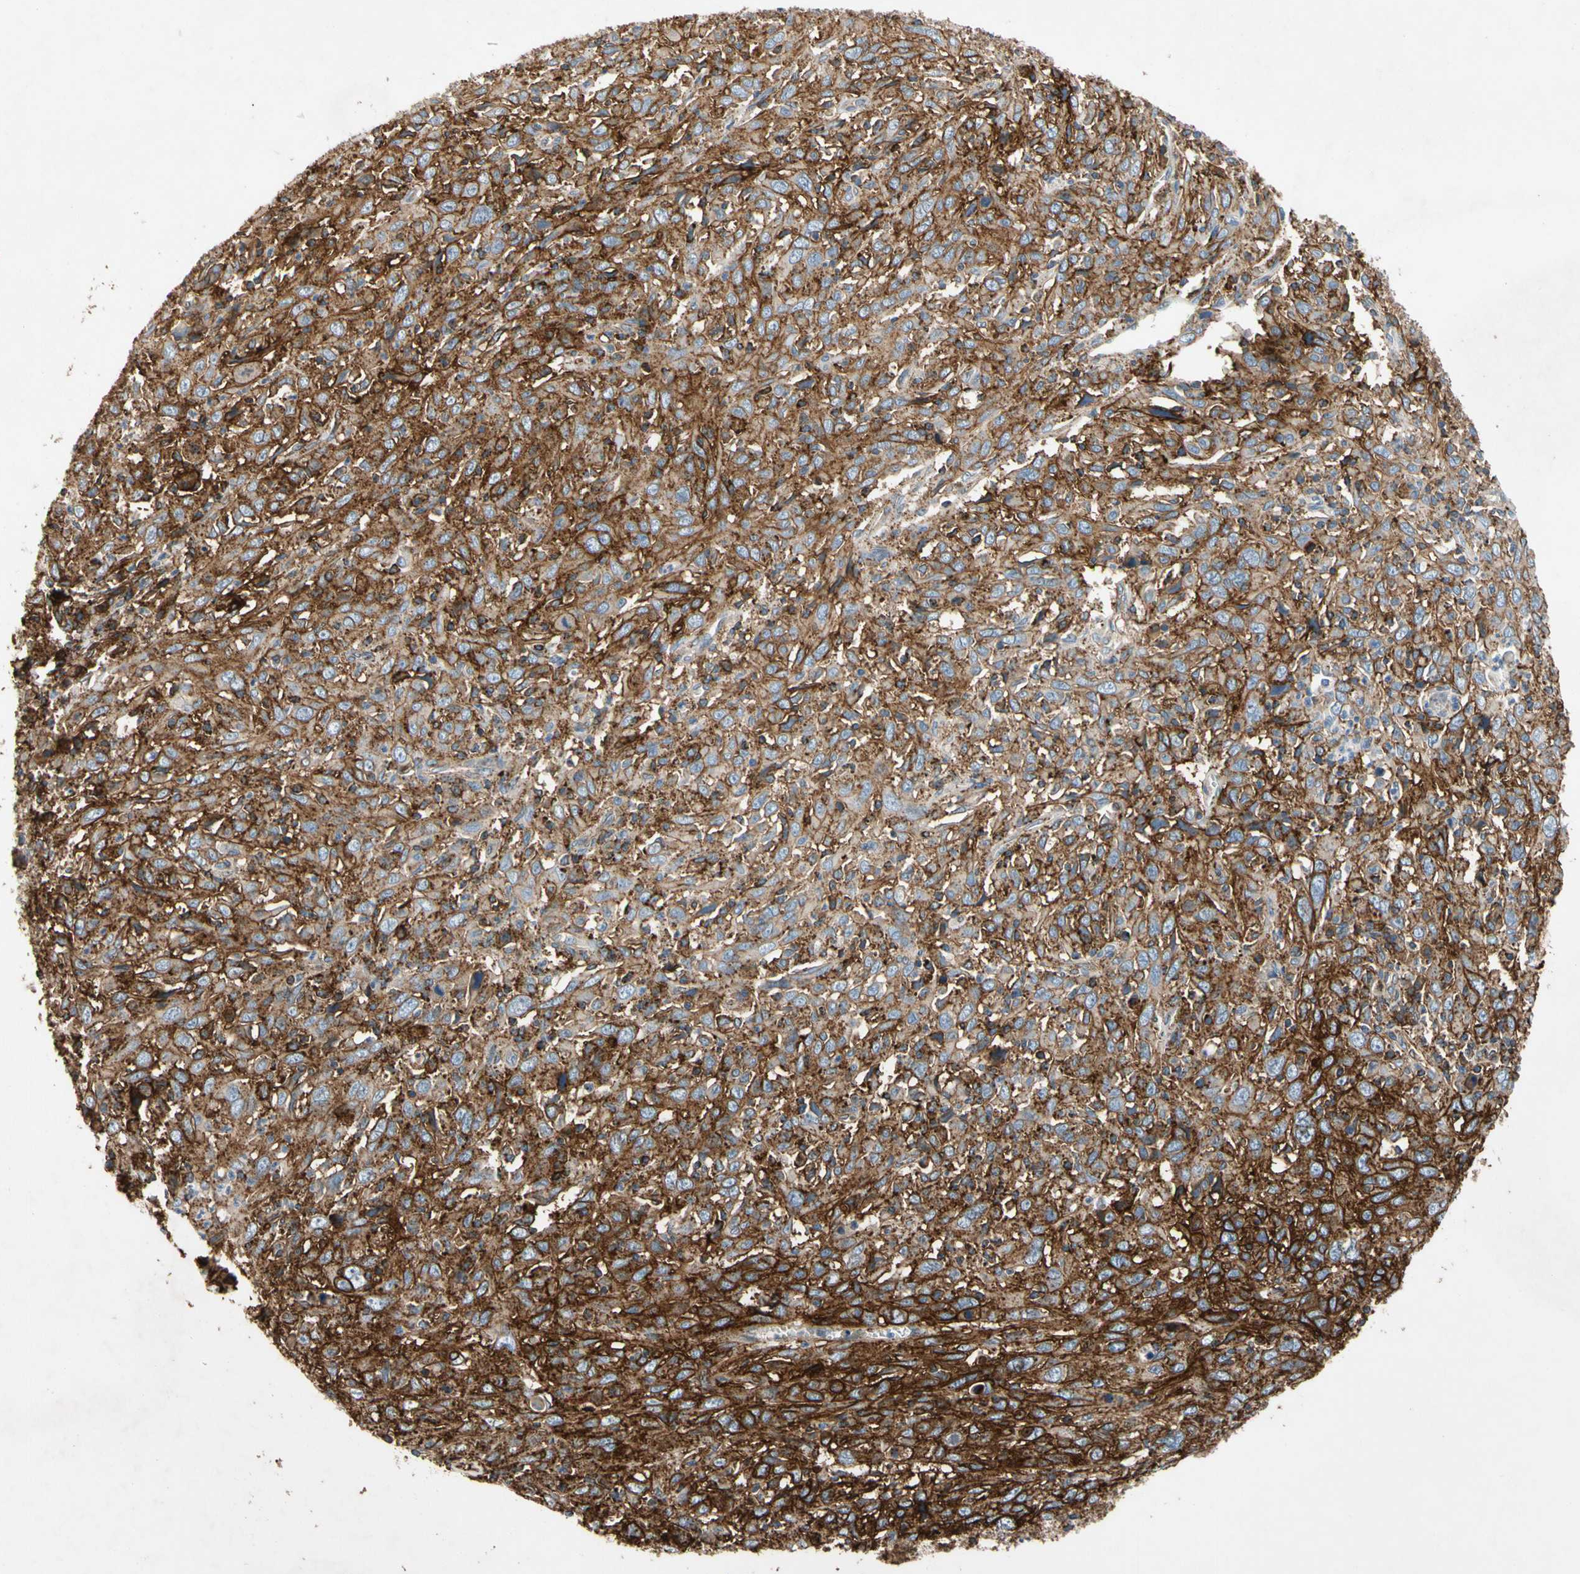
{"staining": {"intensity": "strong", "quantity": ">75%", "location": "cytoplasmic/membranous"}, "tissue": "cervical cancer", "cell_type": "Tumor cells", "image_type": "cancer", "snomed": [{"axis": "morphology", "description": "Squamous cell carcinoma, NOS"}, {"axis": "topography", "description": "Cervix"}], "caption": "Cervical cancer stained with DAB (3,3'-diaminobenzidine) immunohistochemistry reveals high levels of strong cytoplasmic/membranous staining in about >75% of tumor cells. The staining was performed using DAB, with brown indicating positive protein expression. Nuclei are stained blue with hematoxylin.", "gene": "NDFIP2", "patient": {"sex": "female", "age": 46}}